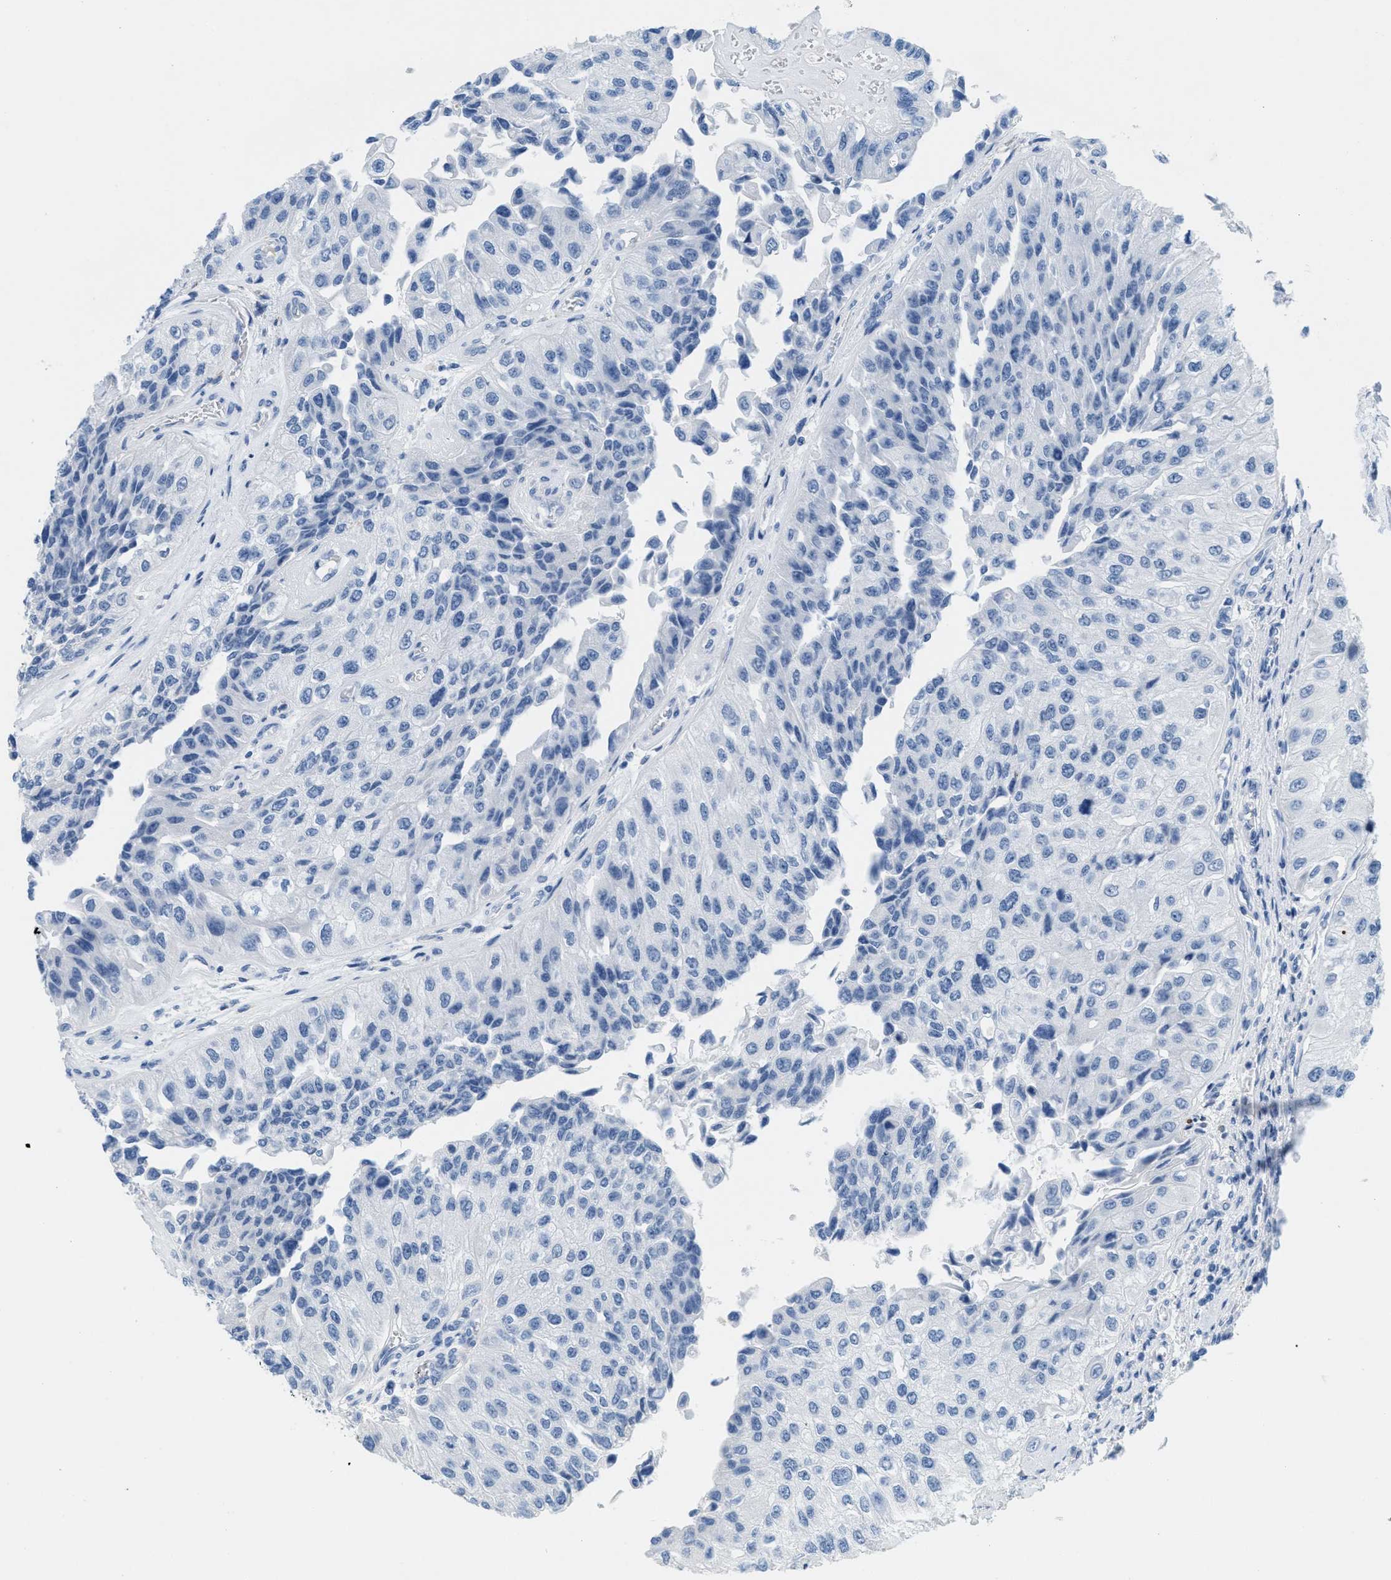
{"staining": {"intensity": "negative", "quantity": "none", "location": "none"}, "tissue": "urothelial cancer", "cell_type": "Tumor cells", "image_type": "cancer", "snomed": [{"axis": "morphology", "description": "Urothelial carcinoma, High grade"}, {"axis": "topography", "description": "Kidney"}, {"axis": "topography", "description": "Urinary bladder"}], "caption": "High magnification brightfield microscopy of high-grade urothelial carcinoma stained with DAB (brown) and counterstained with hematoxylin (blue): tumor cells show no significant positivity.", "gene": "GPM6A", "patient": {"sex": "male", "age": 77}}